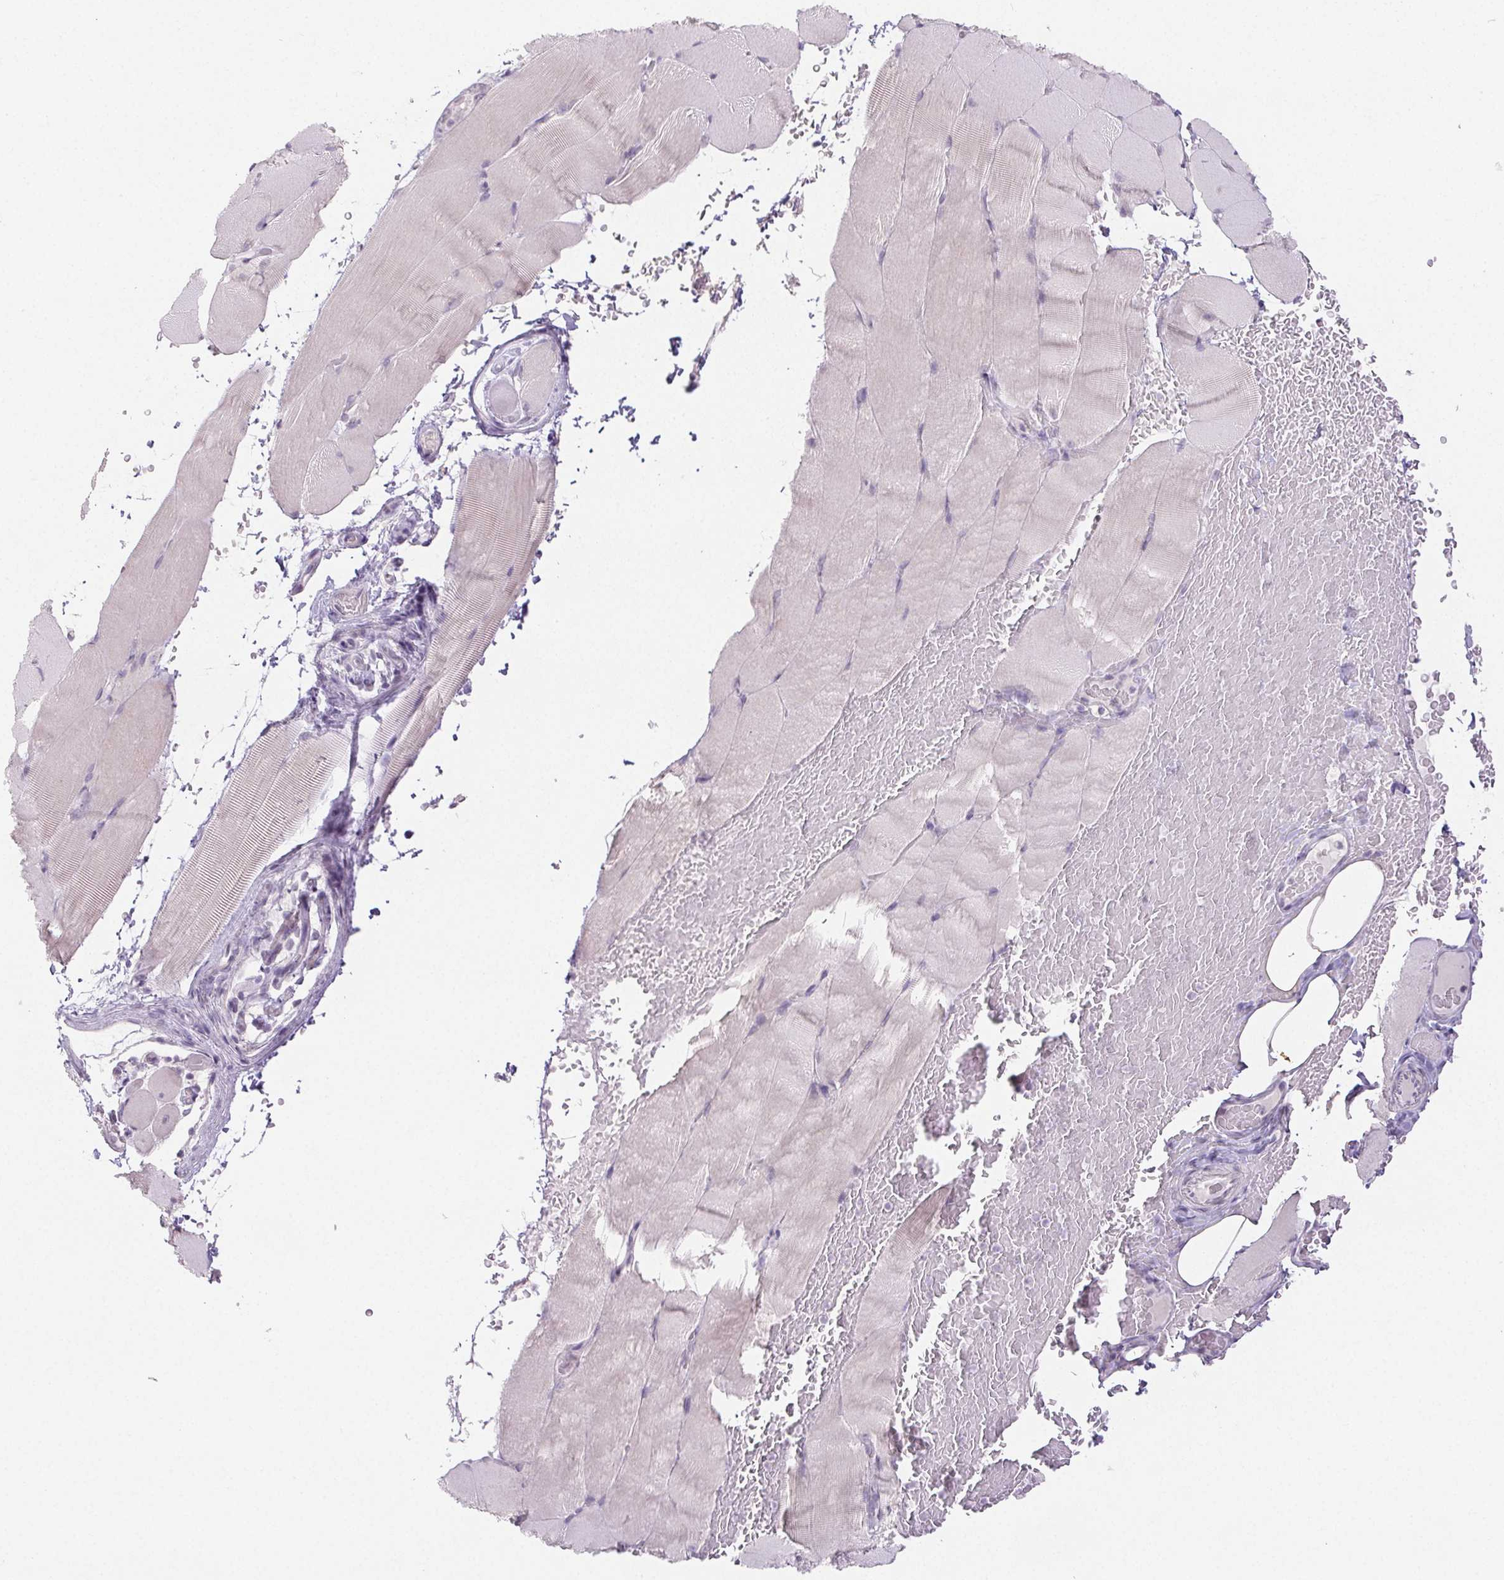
{"staining": {"intensity": "negative", "quantity": "none", "location": "none"}, "tissue": "skeletal muscle", "cell_type": "Myocytes", "image_type": "normal", "snomed": [{"axis": "morphology", "description": "Normal tissue, NOS"}, {"axis": "topography", "description": "Skeletal muscle"}], "caption": "Immunohistochemistry (IHC) of normal skeletal muscle displays no positivity in myocytes.", "gene": "PI3", "patient": {"sex": "female", "age": 37}}